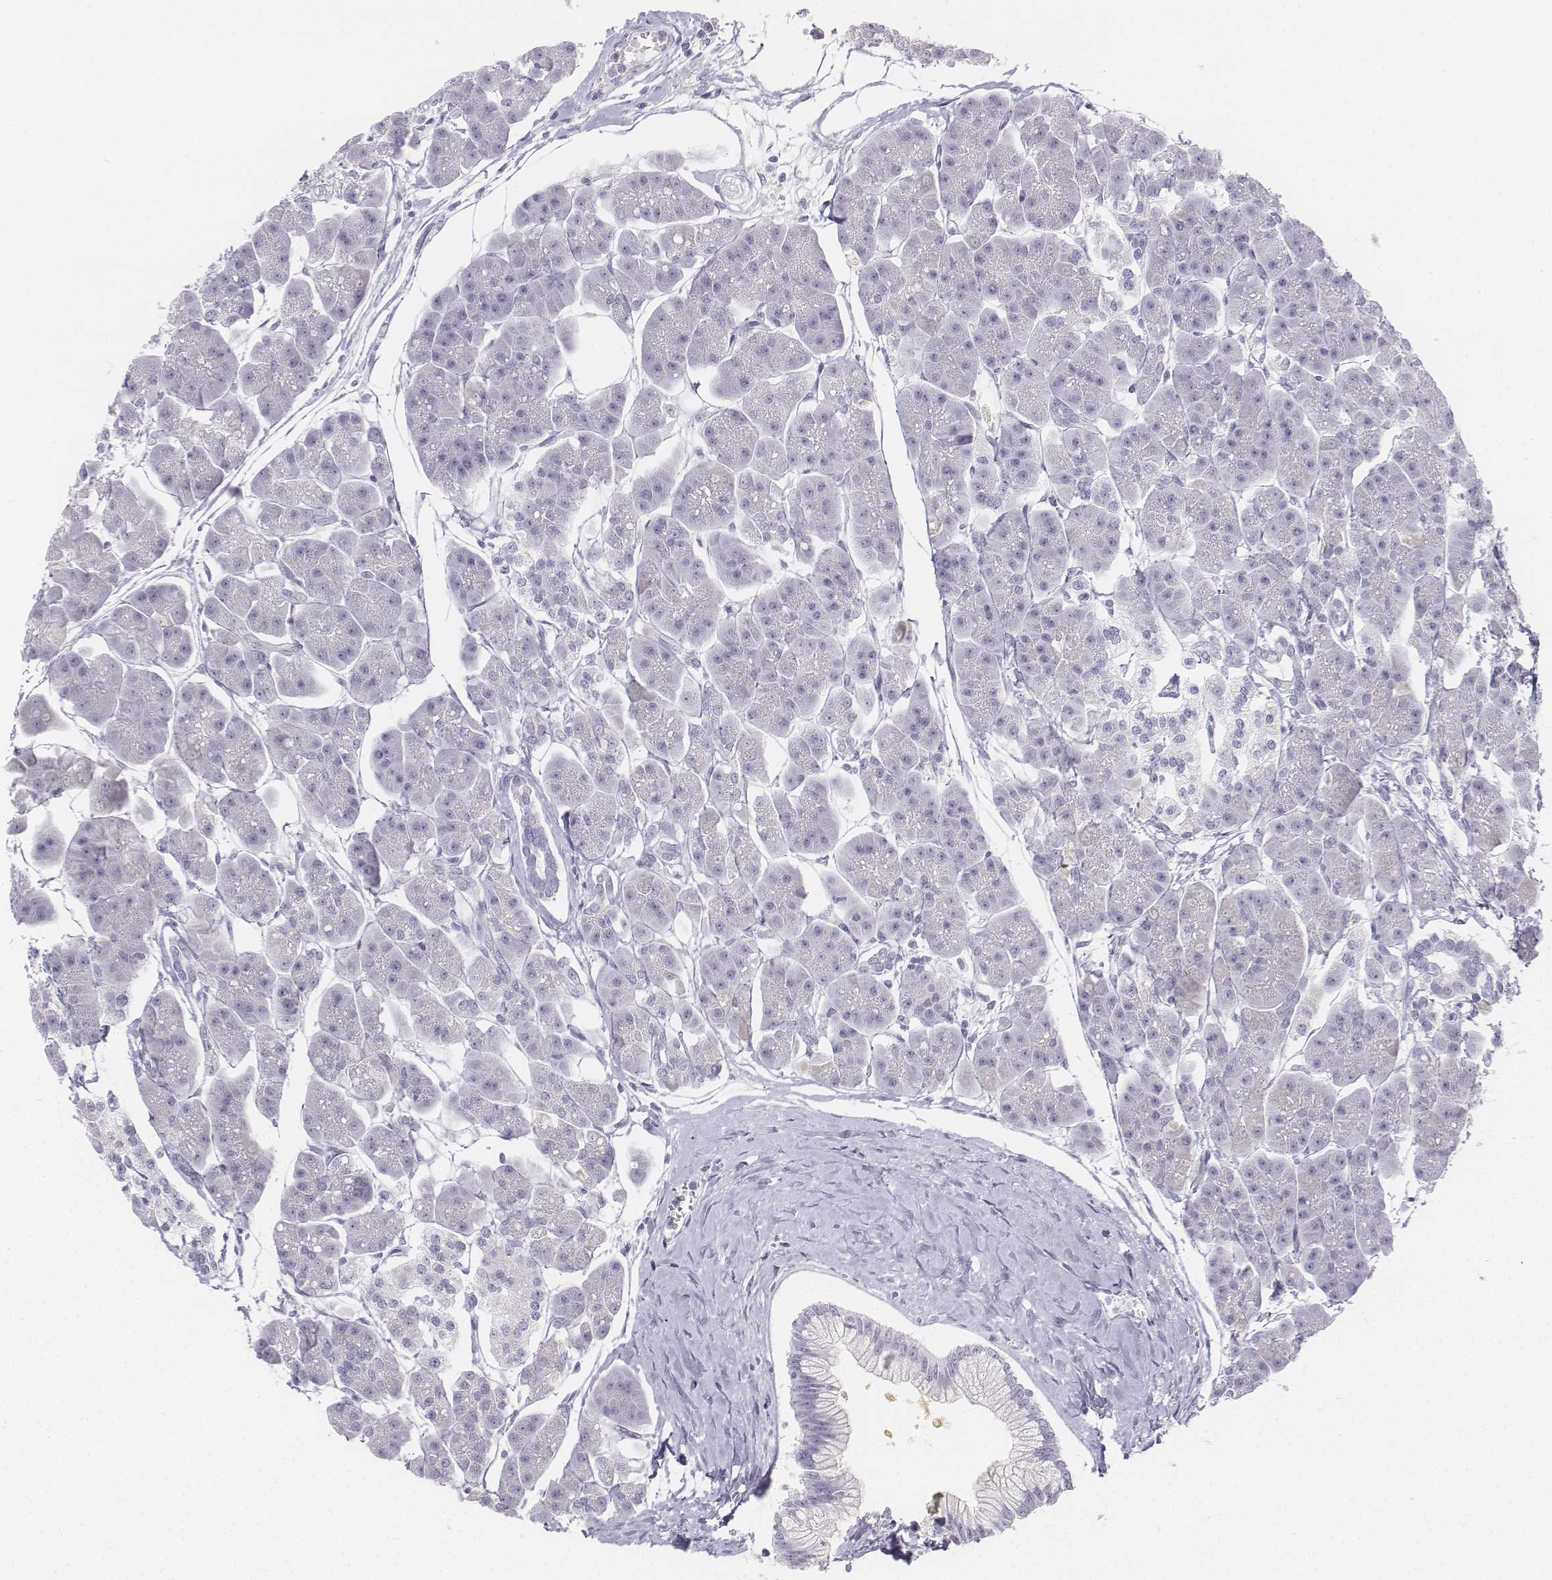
{"staining": {"intensity": "negative", "quantity": "none", "location": "none"}, "tissue": "pancreas", "cell_type": "Exocrine glandular cells", "image_type": "normal", "snomed": [{"axis": "morphology", "description": "Normal tissue, NOS"}, {"axis": "topography", "description": "Adipose tissue"}, {"axis": "topography", "description": "Pancreas"}, {"axis": "topography", "description": "Peripheral nerve tissue"}], "caption": "An IHC photomicrograph of unremarkable pancreas is shown. There is no staining in exocrine glandular cells of pancreas.", "gene": "UCN2", "patient": {"sex": "female", "age": 58}}